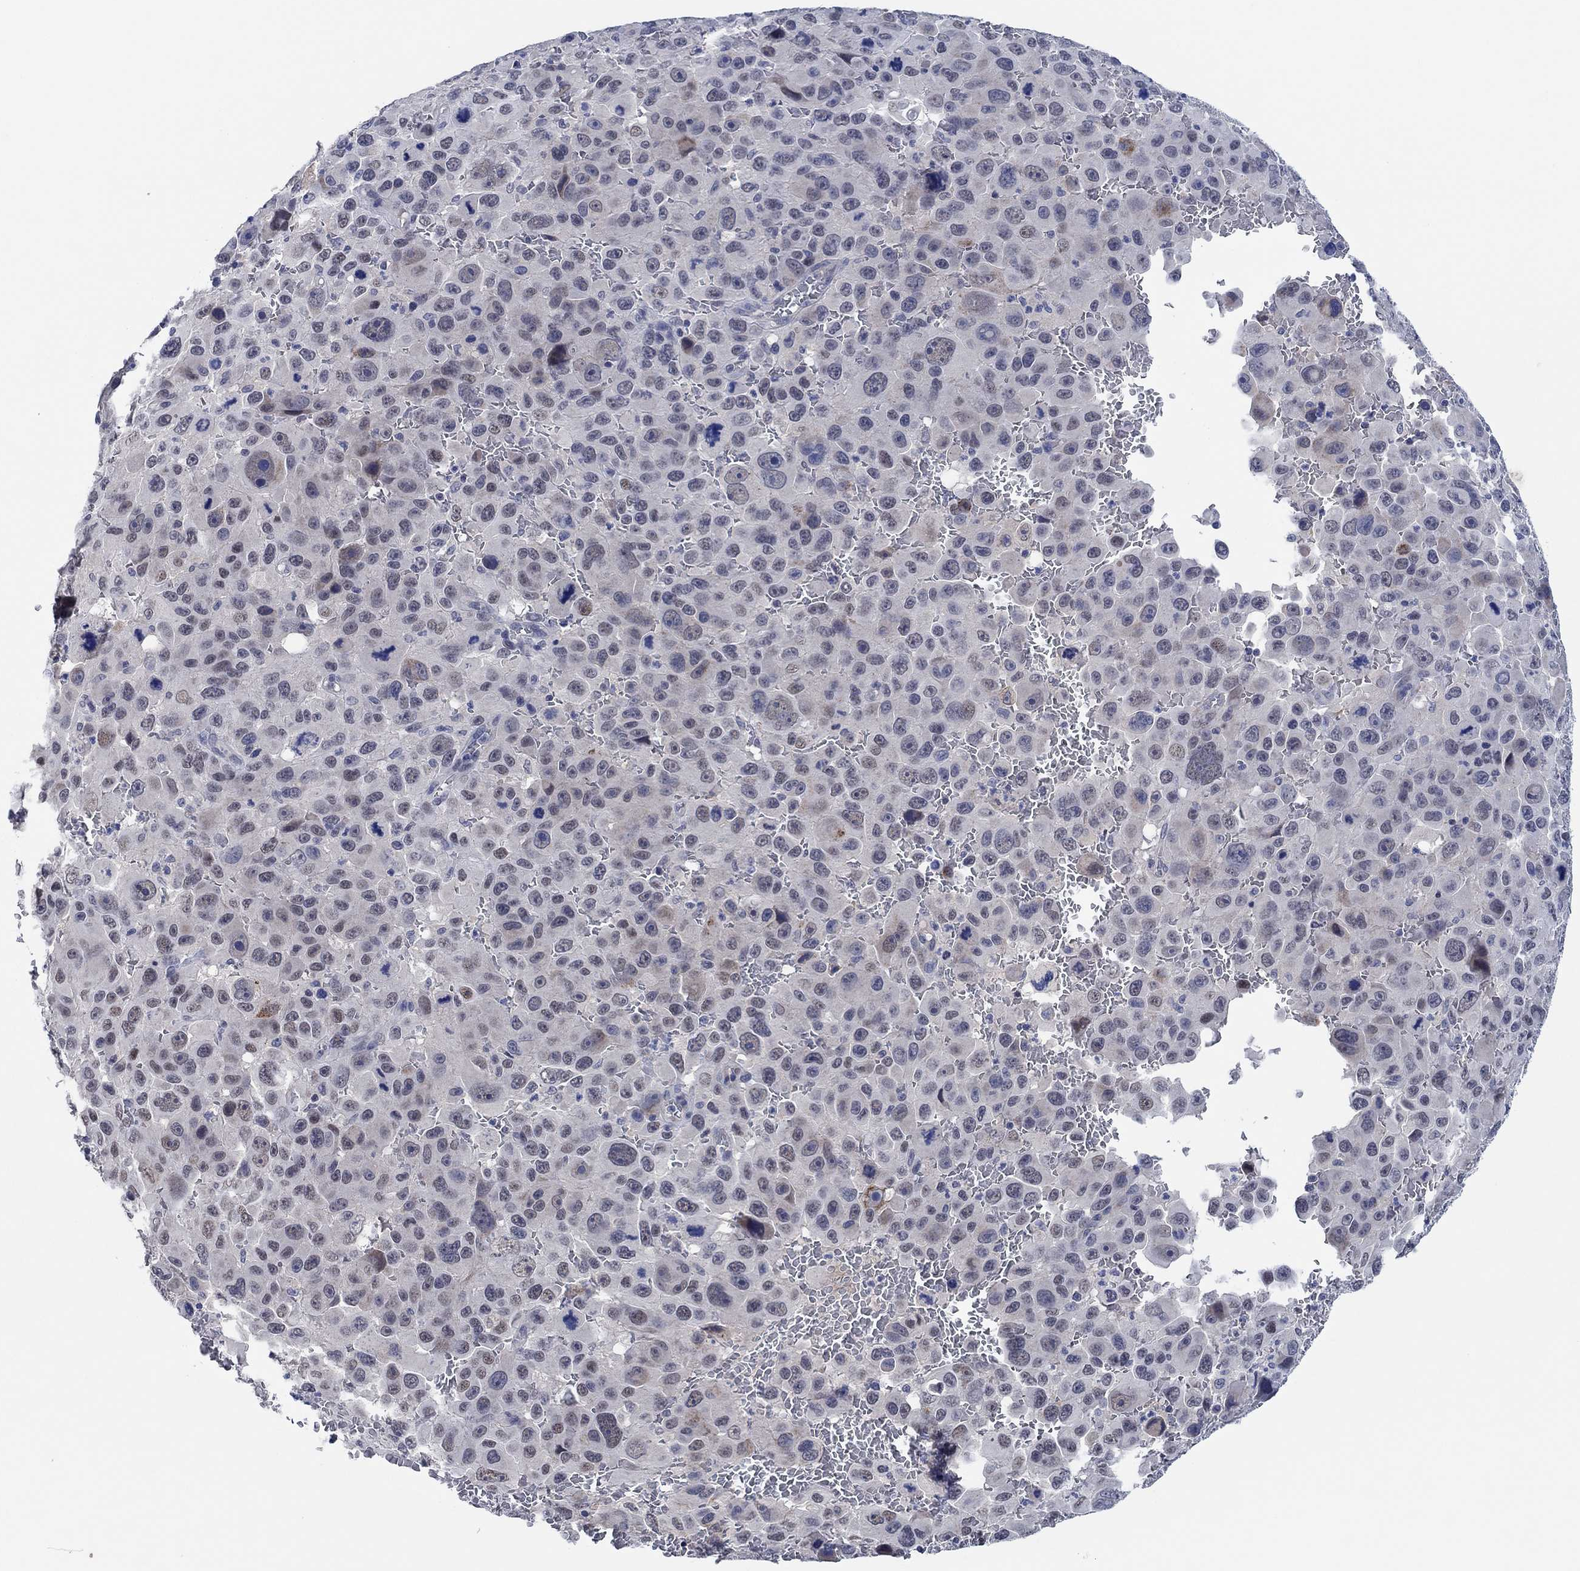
{"staining": {"intensity": "weak", "quantity": "25%-75%", "location": "nuclear"}, "tissue": "melanoma", "cell_type": "Tumor cells", "image_type": "cancer", "snomed": [{"axis": "morphology", "description": "Malignant melanoma, NOS"}, {"axis": "topography", "description": "Skin"}], "caption": "Immunohistochemical staining of melanoma exhibits low levels of weak nuclear protein positivity in about 25%-75% of tumor cells.", "gene": "PRRT3", "patient": {"sex": "female", "age": 91}}